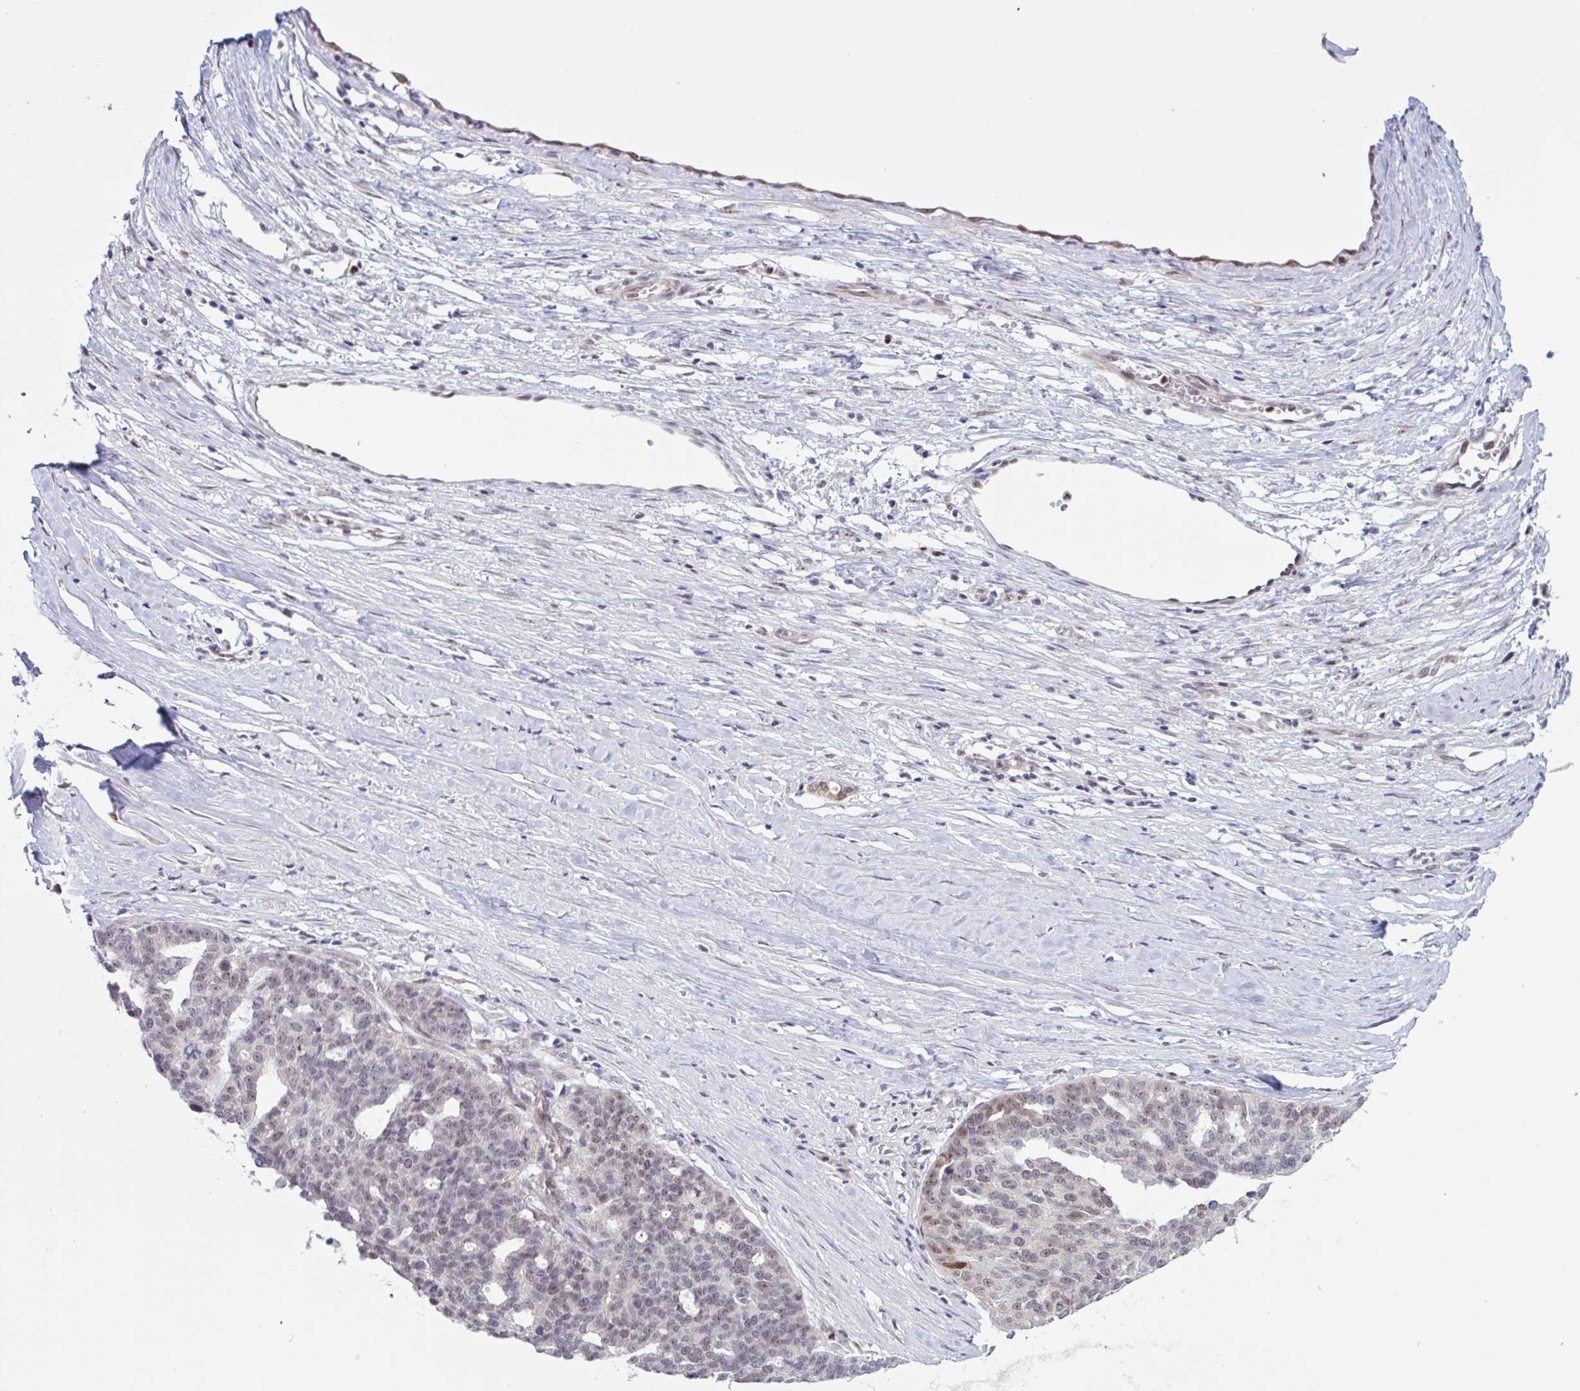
{"staining": {"intensity": "moderate", "quantity": "25%-75%", "location": "nuclear"}, "tissue": "ovarian cancer", "cell_type": "Tumor cells", "image_type": "cancer", "snomed": [{"axis": "morphology", "description": "Cystadenocarcinoma, serous, NOS"}, {"axis": "topography", "description": "Ovary"}], "caption": "Immunohistochemistry (IHC) (DAB) staining of ovarian cancer (serous cystadenocarcinoma) exhibits moderate nuclear protein positivity in approximately 25%-75% of tumor cells. (Stains: DAB in brown, nuclei in blue, Microscopy: brightfield microscopy at high magnification).", "gene": "PRMT6", "patient": {"sex": "female", "age": 59}}